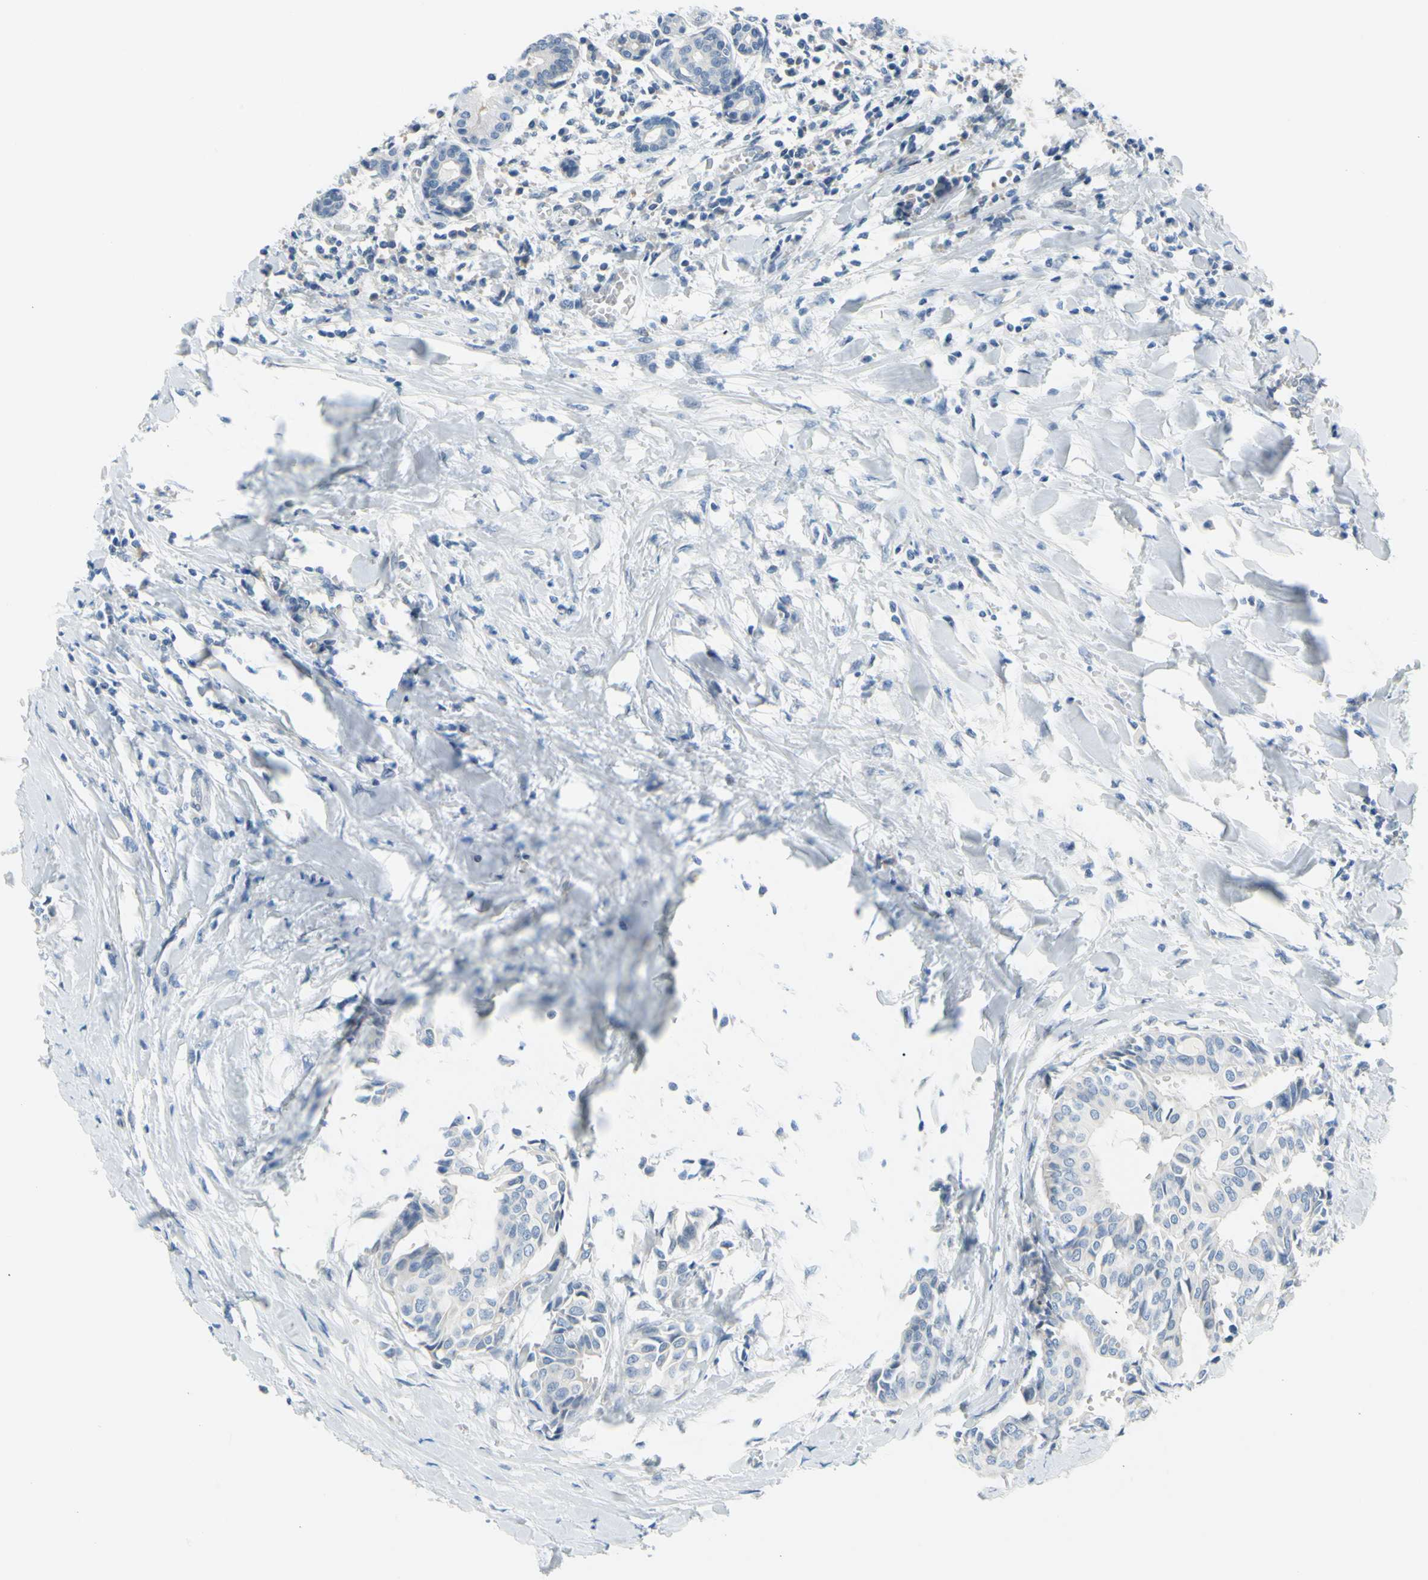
{"staining": {"intensity": "negative", "quantity": "none", "location": "none"}, "tissue": "head and neck cancer", "cell_type": "Tumor cells", "image_type": "cancer", "snomed": [{"axis": "morphology", "description": "Adenocarcinoma, NOS"}, {"axis": "topography", "description": "Salivary gland"}, {"axis": "topography", "description": "Head-Neck"}], "caption": "High power microscopy photomicrograph of an IHC histopathology image of head and neck adenocarcinoma, revealing no significant expression in tumor cells. (Stains: DAB (3,3'-diaminobenzidine) IHC with hematoxylin counter stain, Microscopy: brightfield microscopy at high magnification).", "gene": "DCT", "patient": {"sex": "female", "age": 59}}